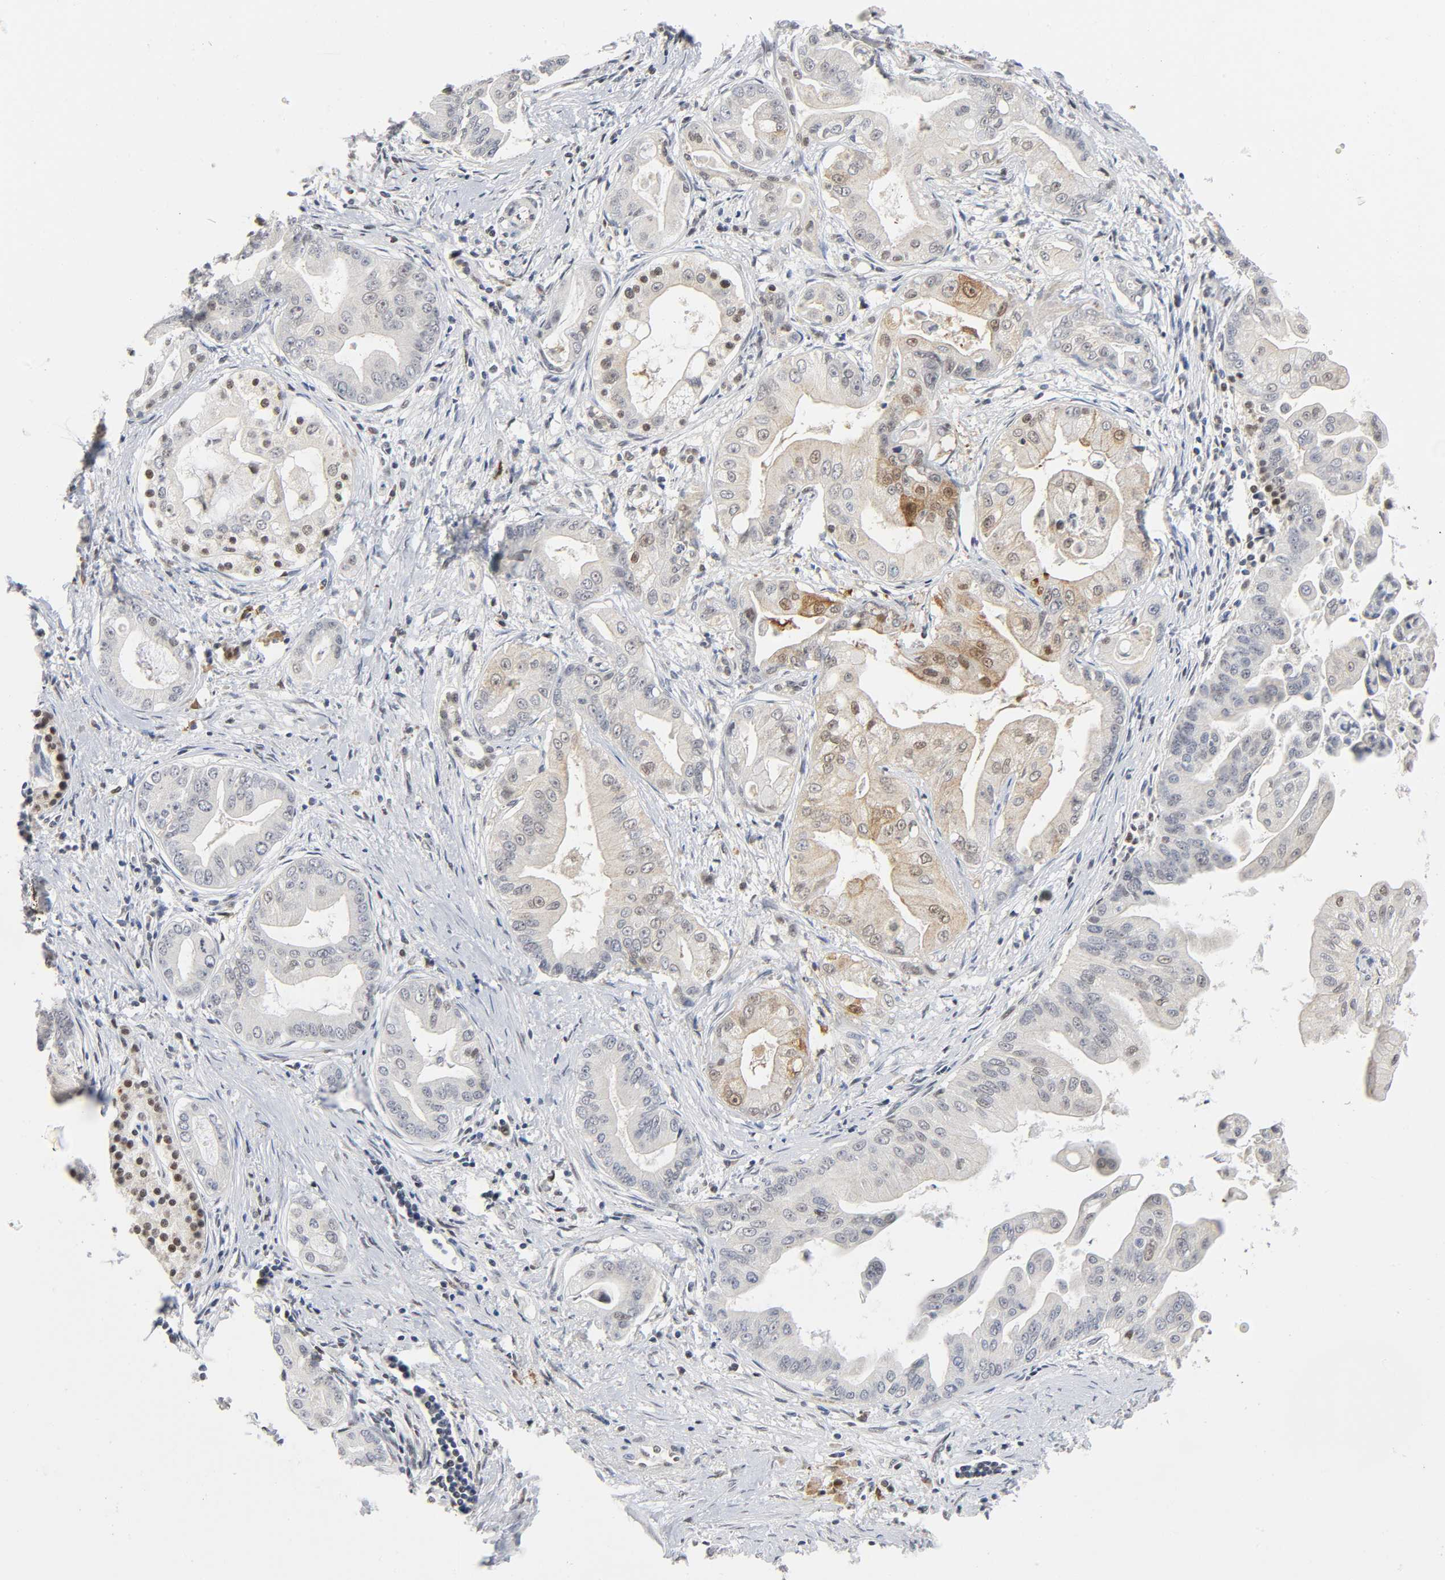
{"staining": {"intensity": "moderate", "quantity": "<25%", "location": "cytoplasmic/membranous,nuclear"}, "tissue": "pancreatic cancer", "cell_type": "Tumor cells", "image_type": "cancer", "snomed": [{"axis": "morphology", "description": "Adenocarcinoma, NOS"}, {"axis": "topography", "description": "Pancreas"}], "caption": "A high-resolution photomicrograph shows immunohistochemistry (IHC) staining of pancreatic cancer (adenocarcinoma), which demonstrates moderate cytoplasmic/membranous and nuclear expression in about <25% of tumor cells.", "gene": "KAT2B", "patient": {"sex": "female", "age": 75}}